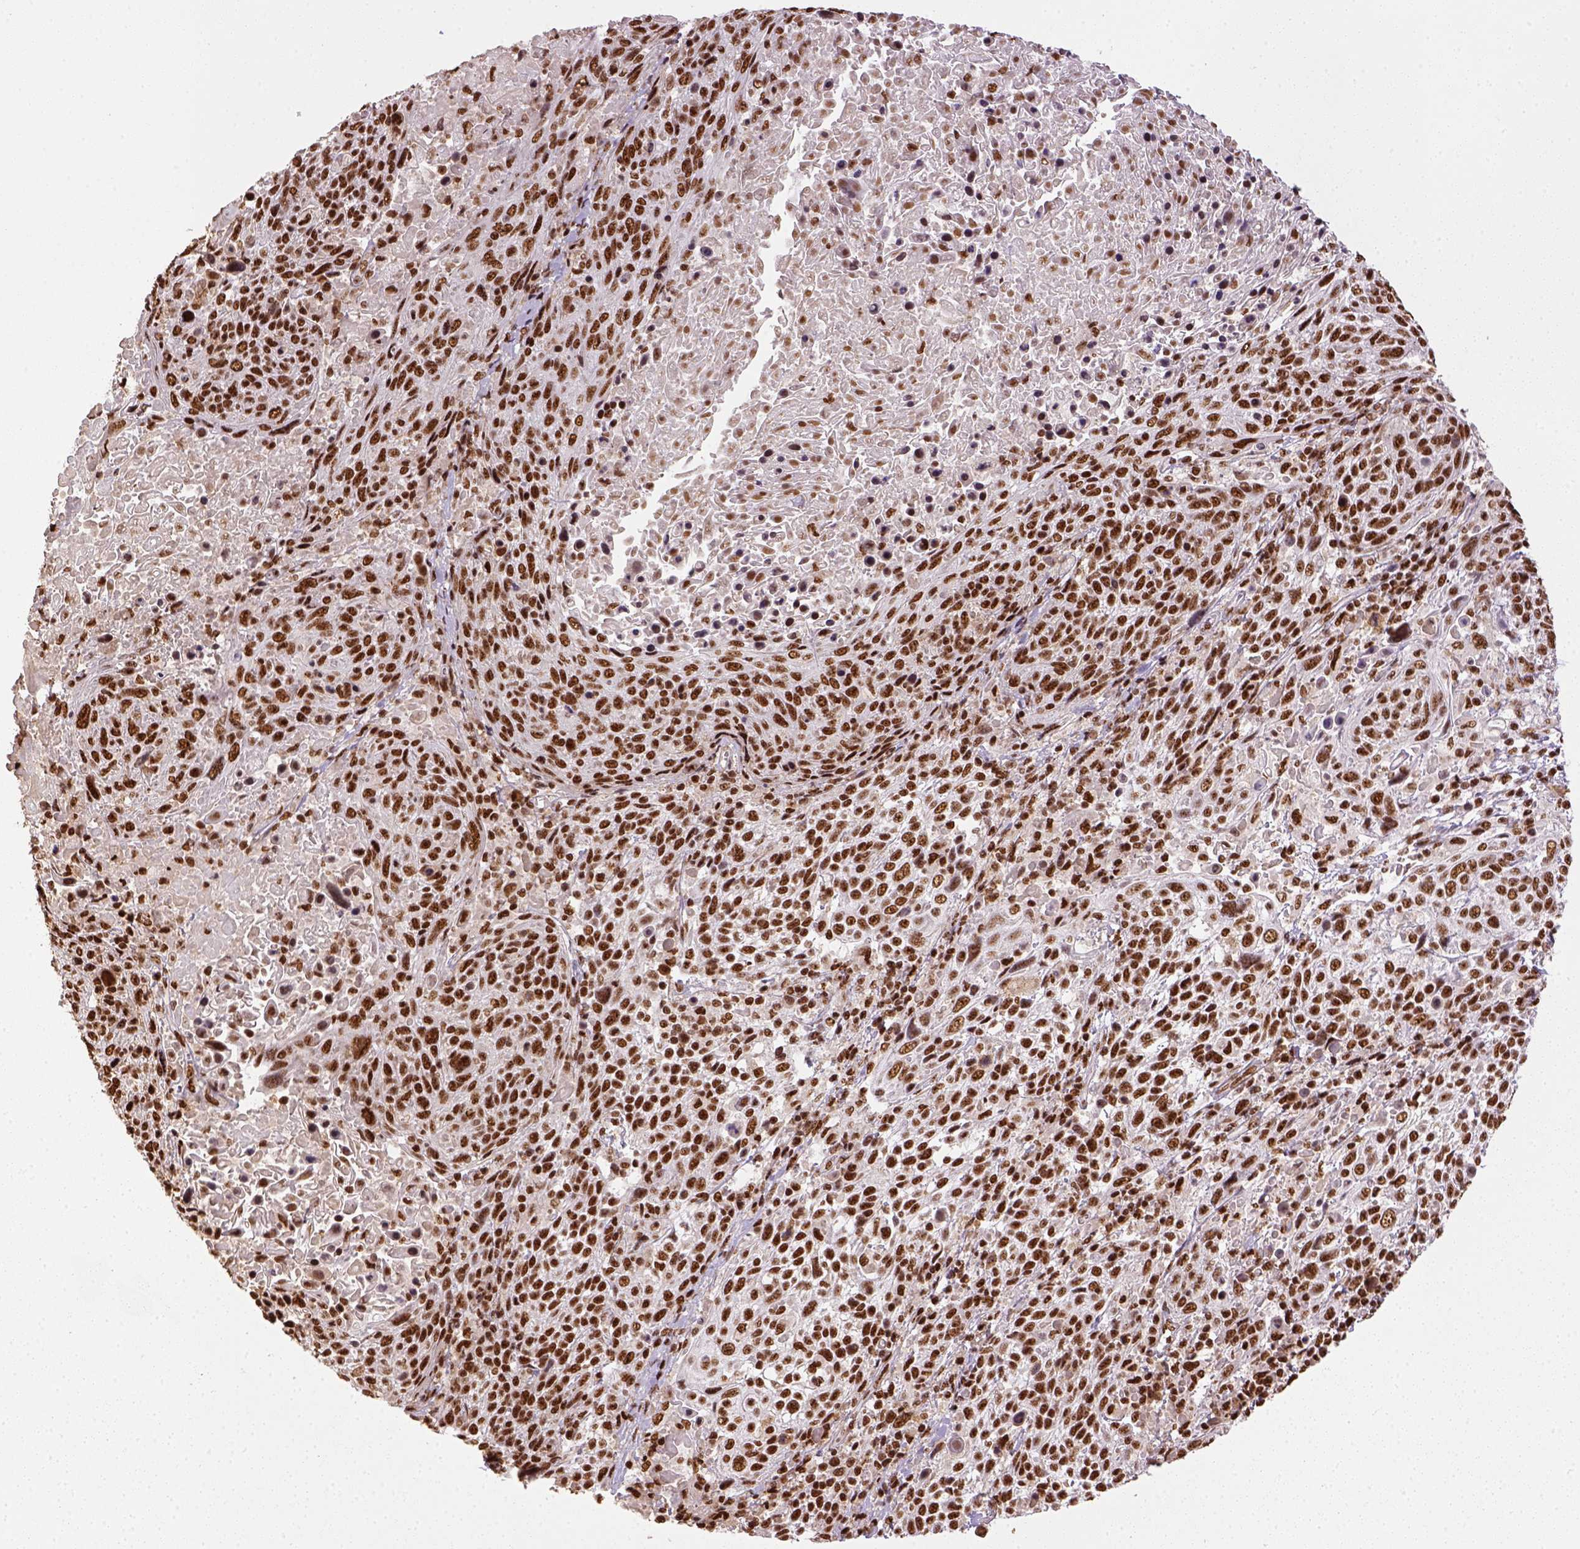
{"staining": {"intensity": "strong", "quantity": ">75%", "location": "nuclear"}, "tissue": "cervical cancer", "cell_type": "Tumor cells", "image_type": "cancer", "snomed": [{"axis": "morphology", "description": "Squamous cell carcinoma, NOS"}, {"axis": "topography", "description": "Cervix"}], "caption": "IHC of cervical squamous cell carcinoma reveals high levels of strong nuclear expression in about >75% of tumor cells. The protein of interest is shown in brown color, while the nuclei are stained blue.", "gene": "CCAR1", "patient": {"sex": "female", "age": 61}}